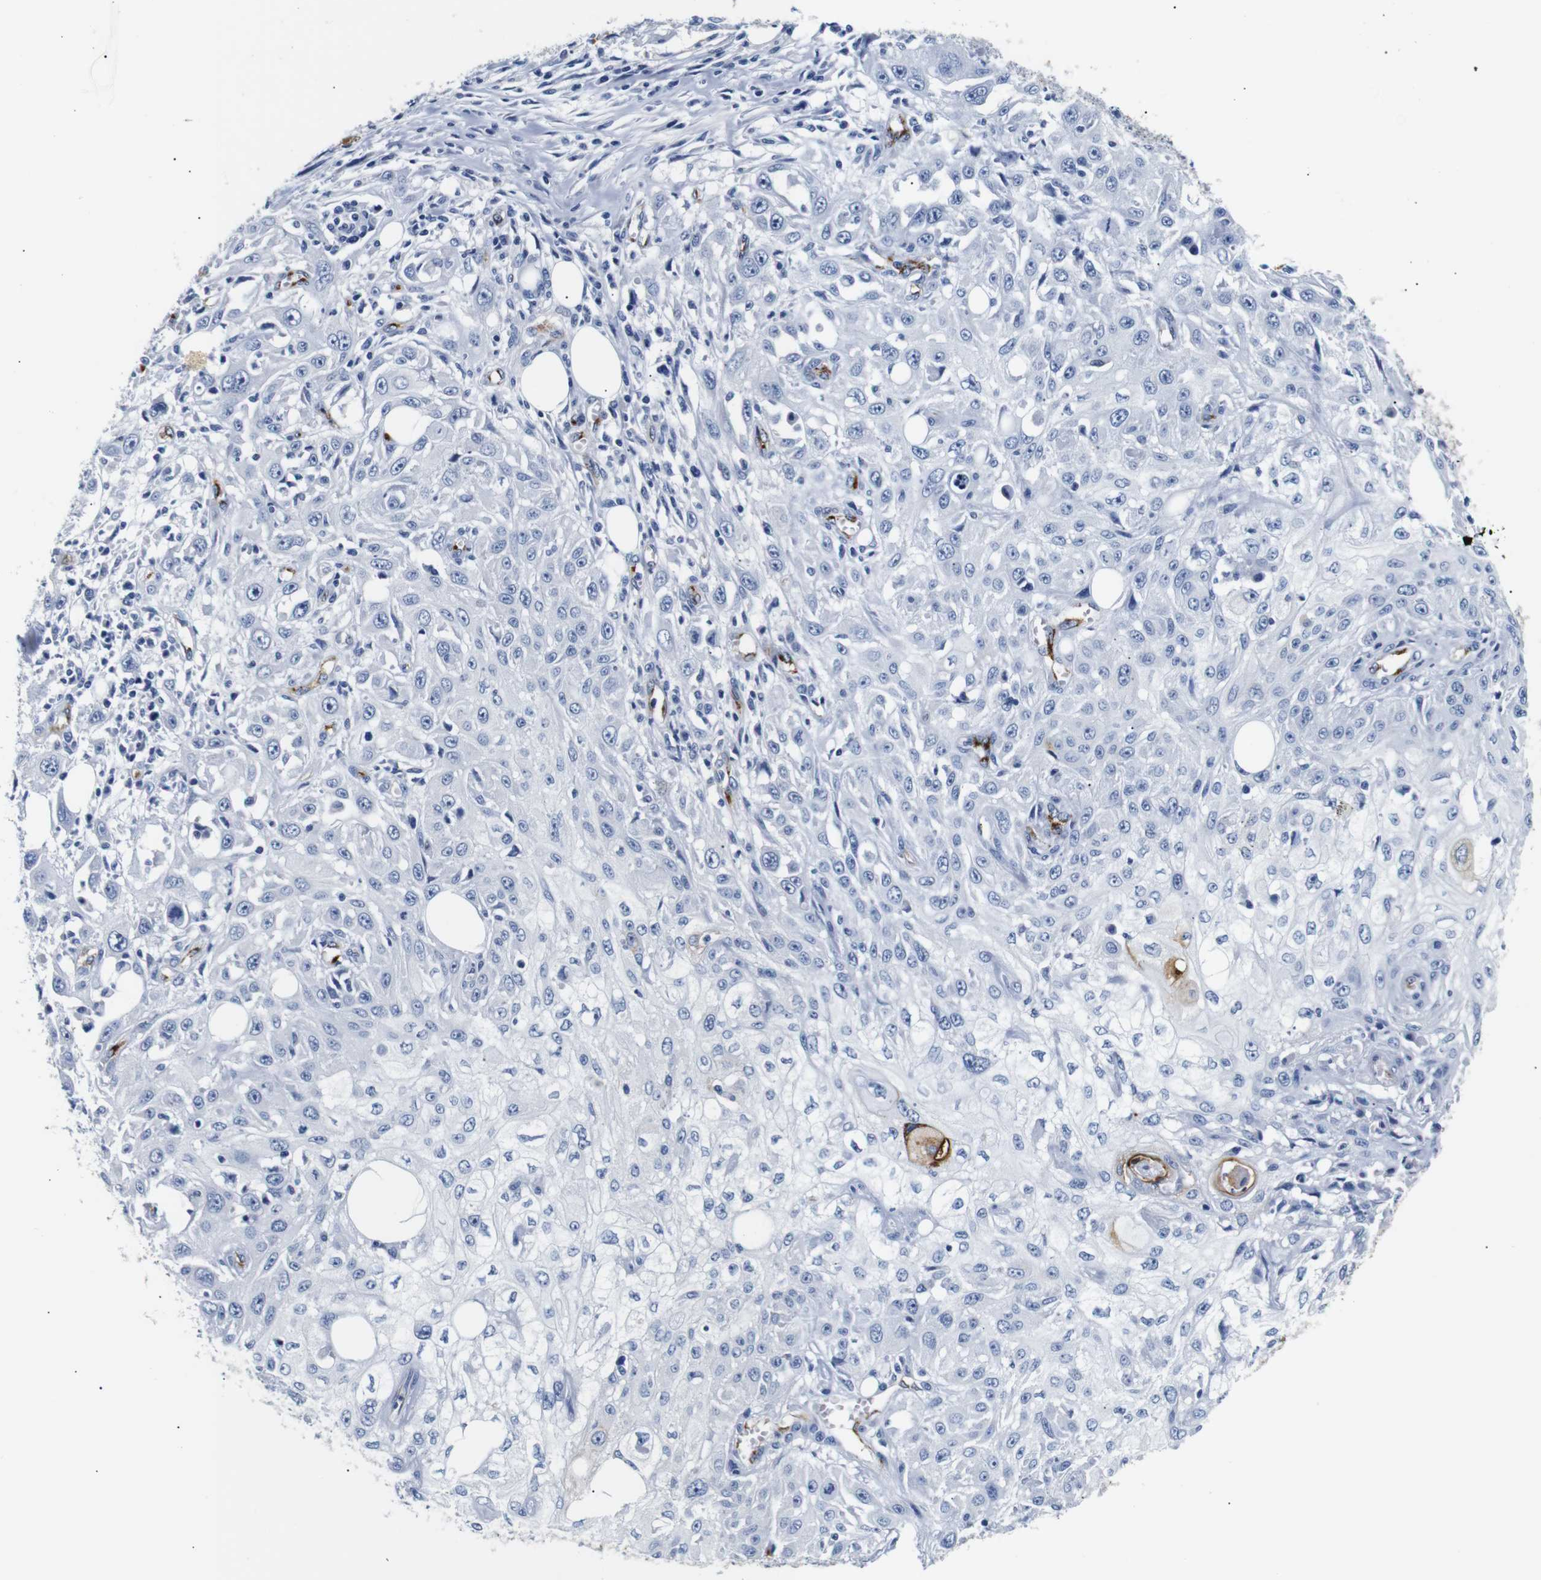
{"staining": {"intensity": "negative", "quantity": "none", "location": "none"}, "tissue": "skin cancer", "cell_type": "Tumor cells", "image_type": "cancer", "snomed": [{"axis": "morphology", "description": "Squamous cell carcinoma, NOS"}, {"axis": "topography", "description": "Skin"}], "caption": "This is an IHC photomicrograph of skin cancer. There is no positivity in tumor cells.", "gene": "MUC4", "patient": {"sex": "male", "age": 75}}